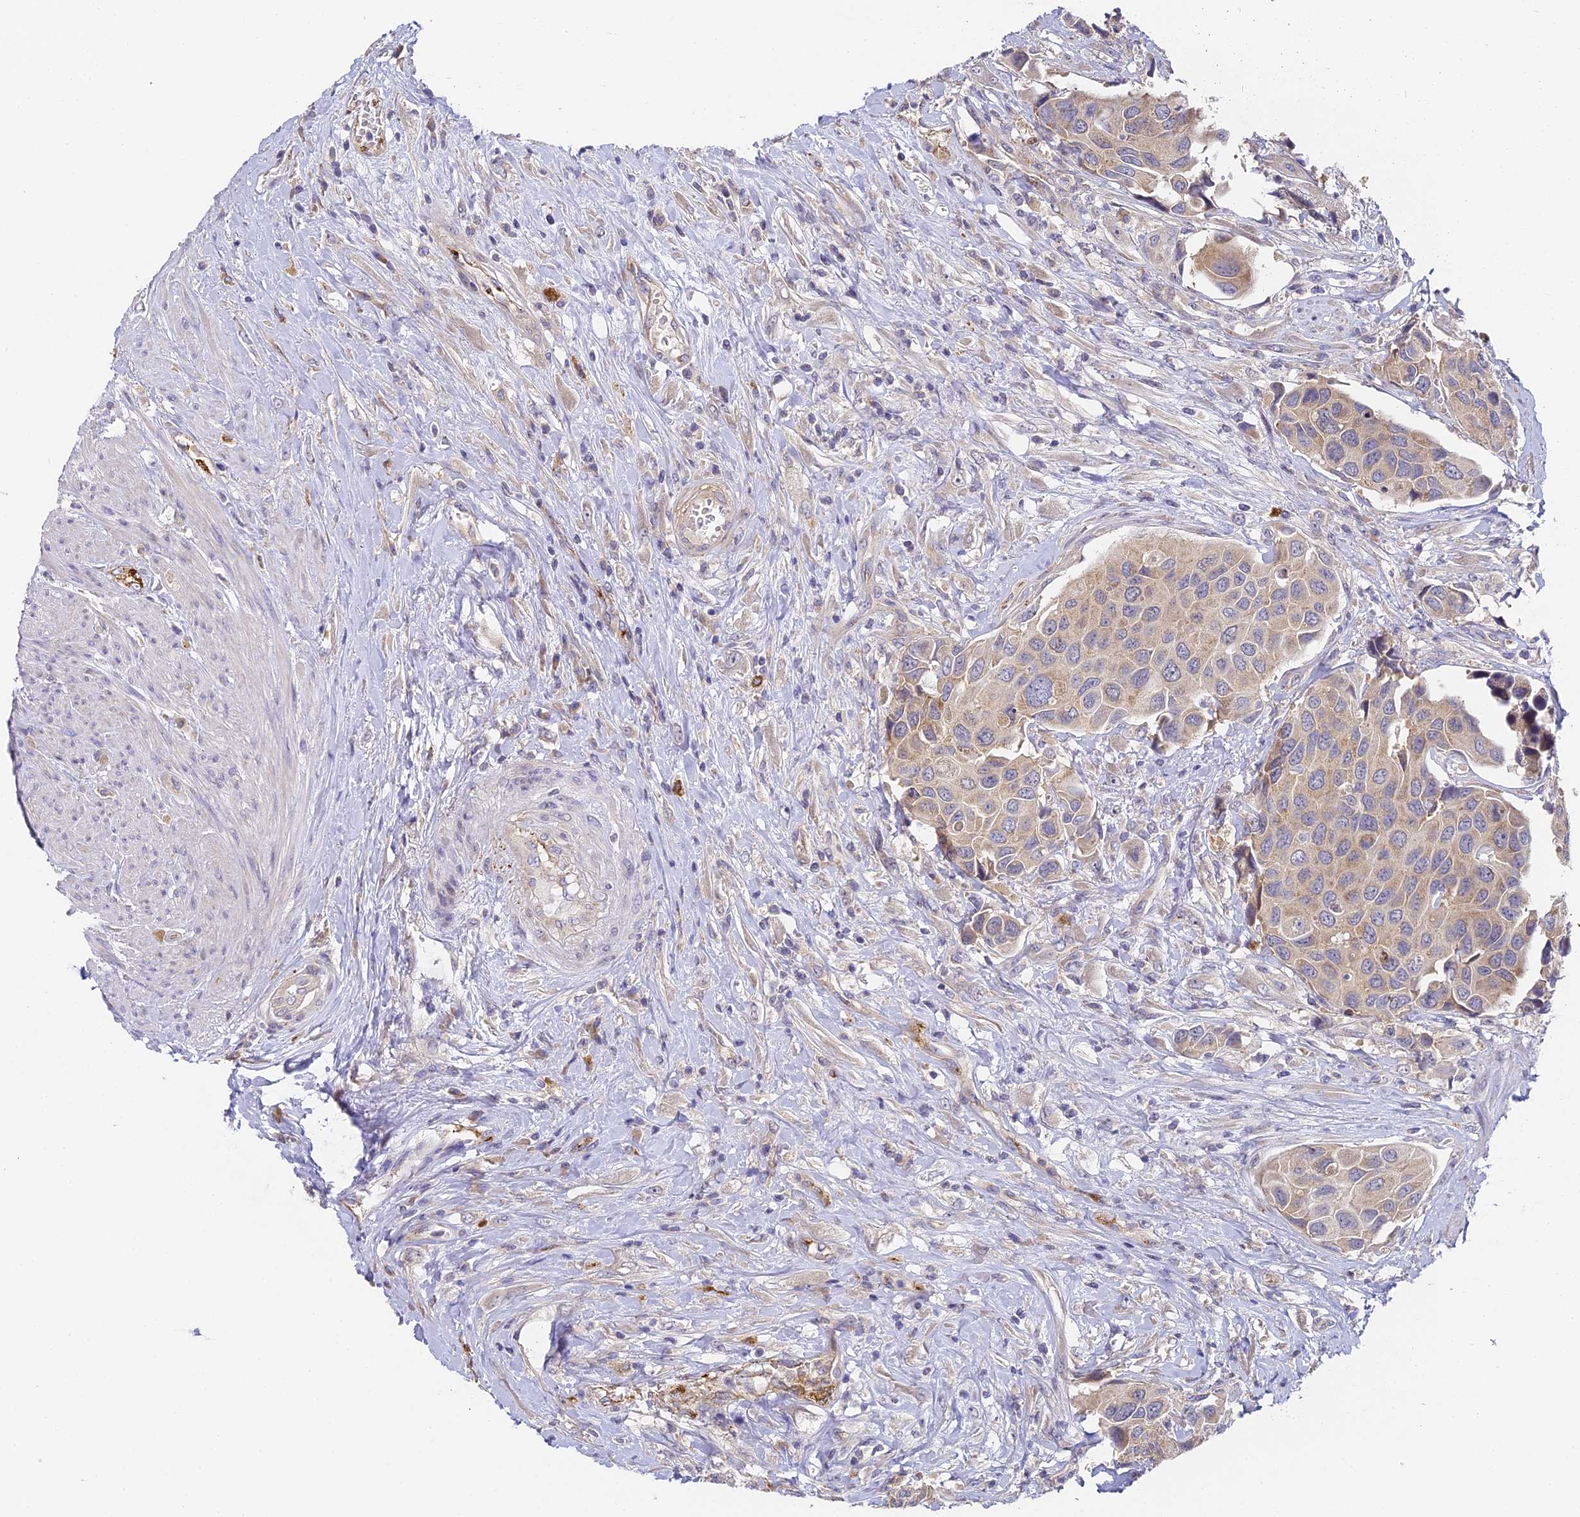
{"staining": {"intensity": "weak", "quantity": "25%-75%", "location": "cytoplasmic/membranous"}, "tissue": "urothelial cancer", "cell_type": "Tumor cells", "image_type": "cancer", "snomed": [{"axis": "morphology", "description": "Urothelial carcinoma, High grade"}, {"axis": "topography", "description": "Urinary bladder"}], "caption": "Tumor cells exhibit low levels of weak cytoplasmic/membranous staining in approximately 25%-75% of cells in high-grade urothelial carcinoma.", "gene": "DNAAF10", "patient": {"sex": "male", "age": 74}}